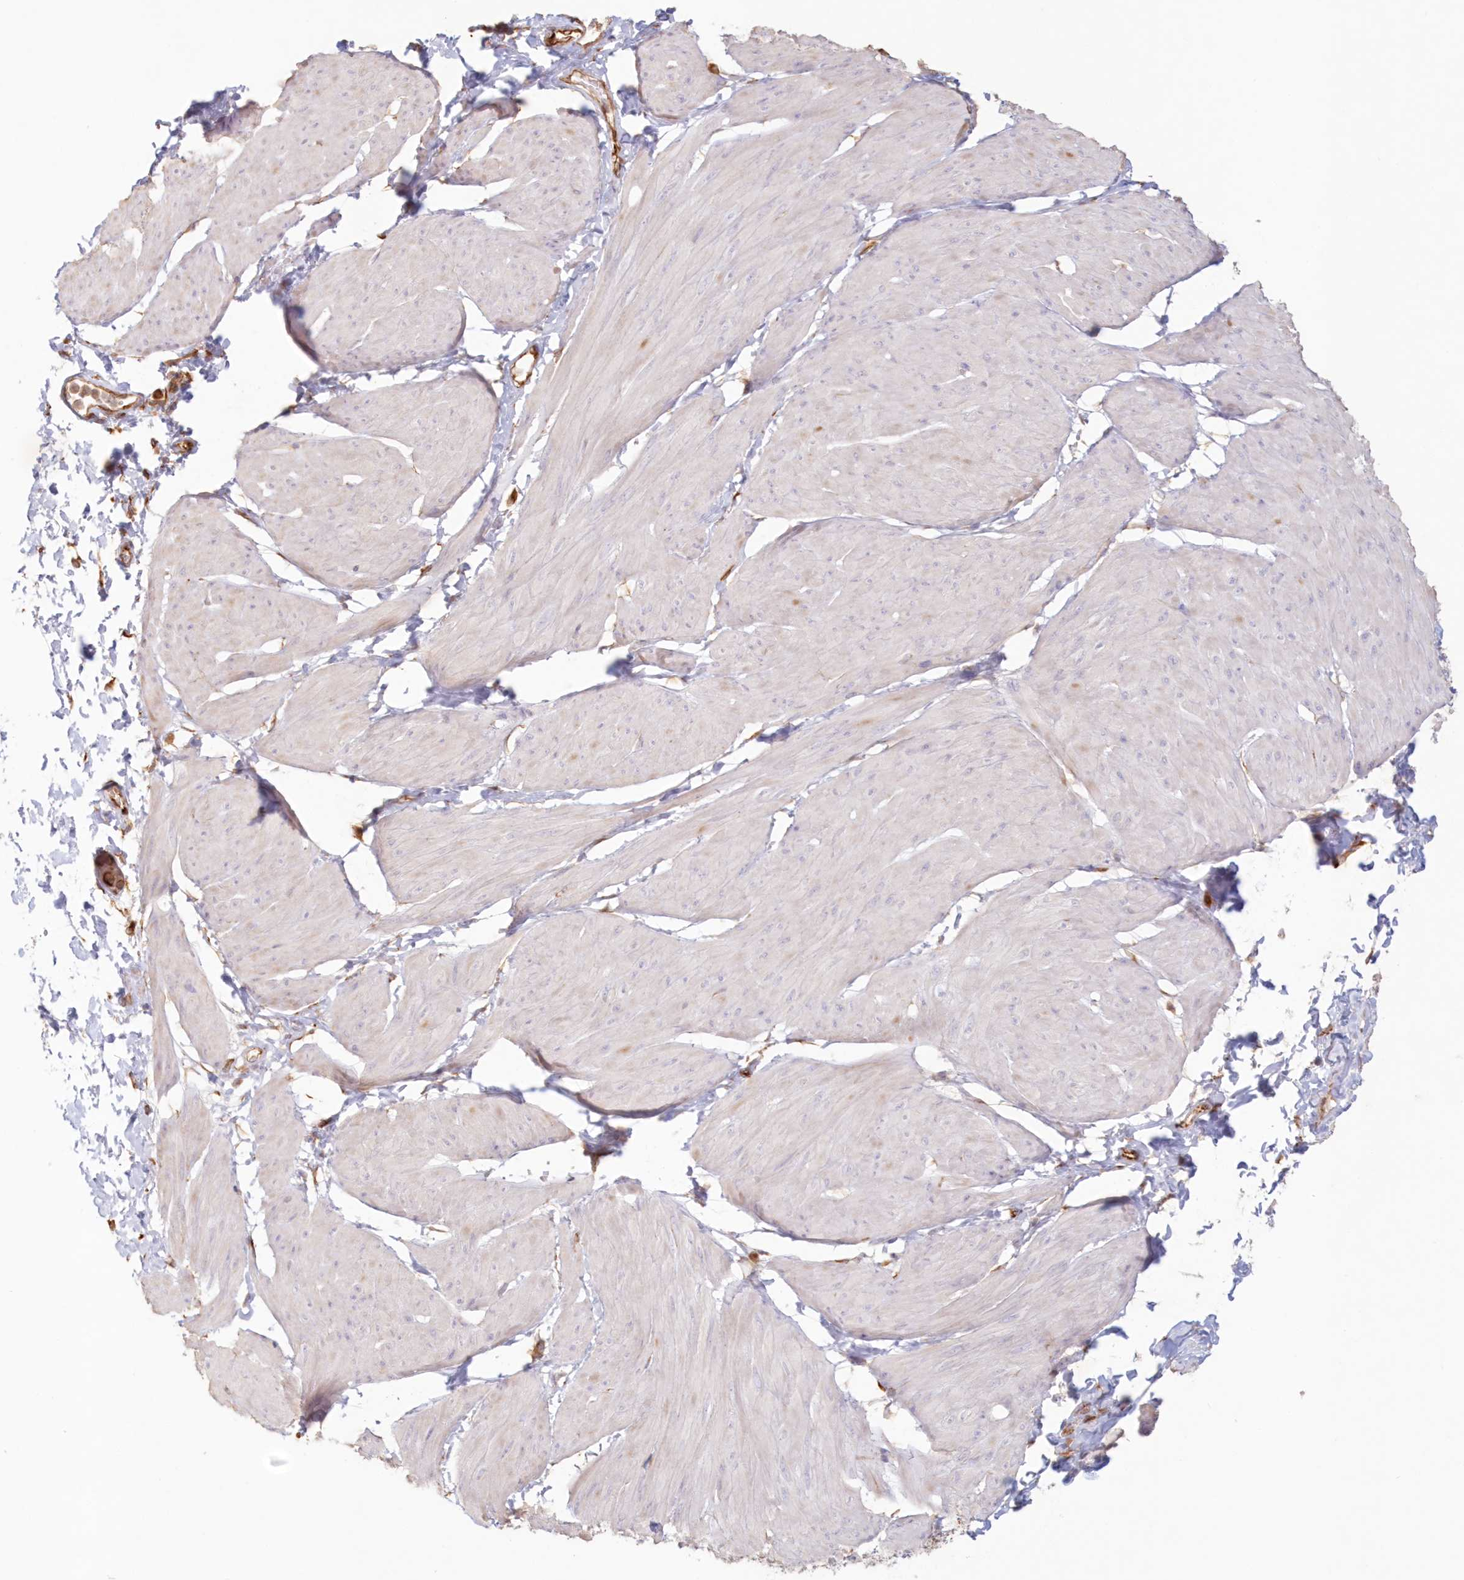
{"staining": {"intensity": "negative", "quantity": "none", "location": "none"}, "tissue": "smooth muscle", "cell_type": "Smooth muscle cells", "image_type": "normal", "snomed": [{"axis": "morphology", "description": "Urothelial carcinoma, High grade"}, {"axis": "topography", "description": "Urinary bladder"}], "caption": "IHC photomicrograph of normal smooth muscle: smooth muscle stained with DAB (3,3'-diaminobenzidine) displays no significant protein expression in smooth muscle cells.", "gene": "DMRTB1", "patient": {"sex": "male", "age": 46}}